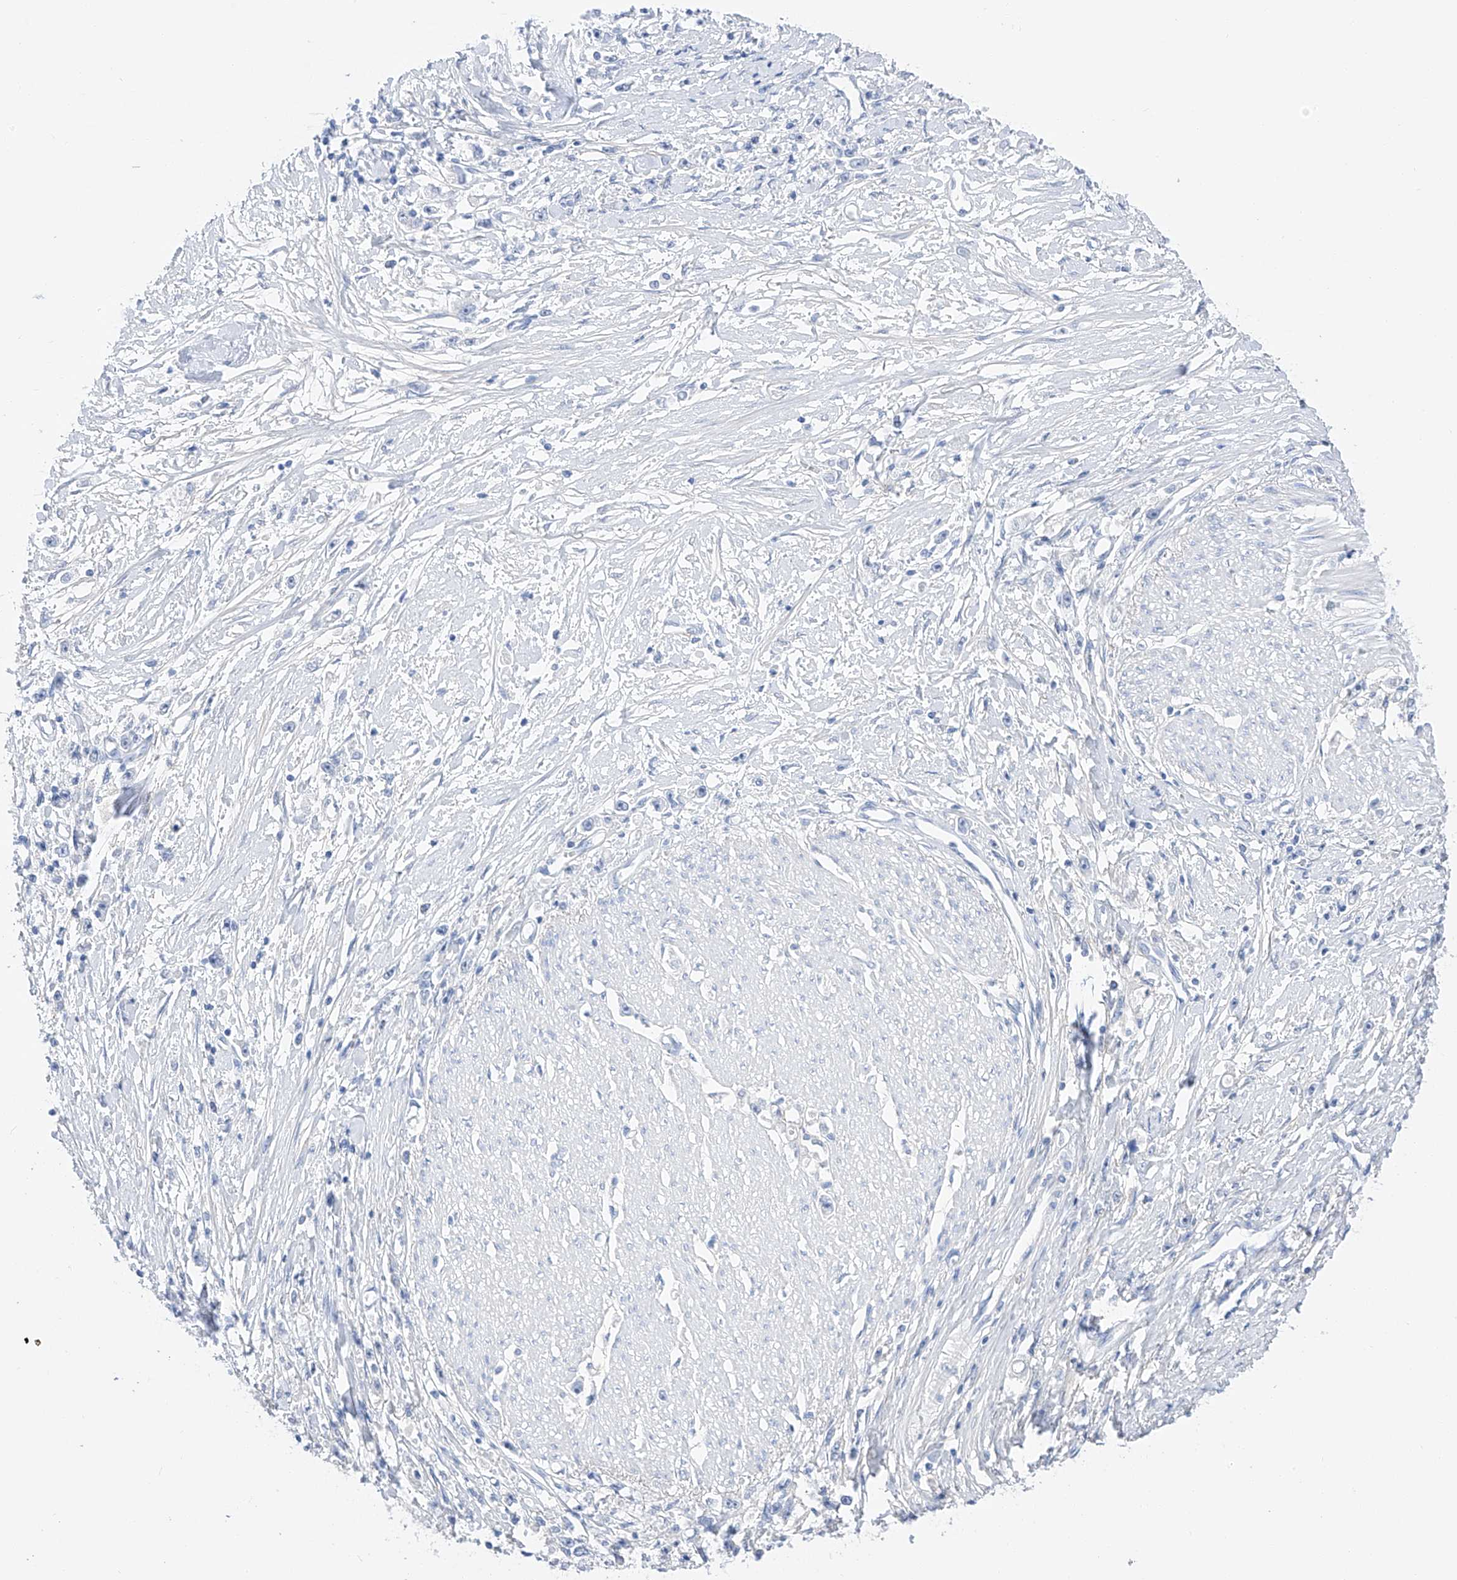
{"staining": {"intensity": "negative", "quantity": "none", "location": "none"}, "tissue": "stomach cancer", "cell_type": "Tumor cells", "image_type": "cancer", "snomed": [{"axis": "morphology", "description": "Adenocarcinoma, NOS"}, {"axis": "topography", "description": "Stomach"}], "caption": "Immunohistochemical staining of stomach cancer (adenocarcinoma) demonstrates no significant positivity in tumor cells.", "gene": "FLG", "patient": {"sex": "female", "age": 59}}